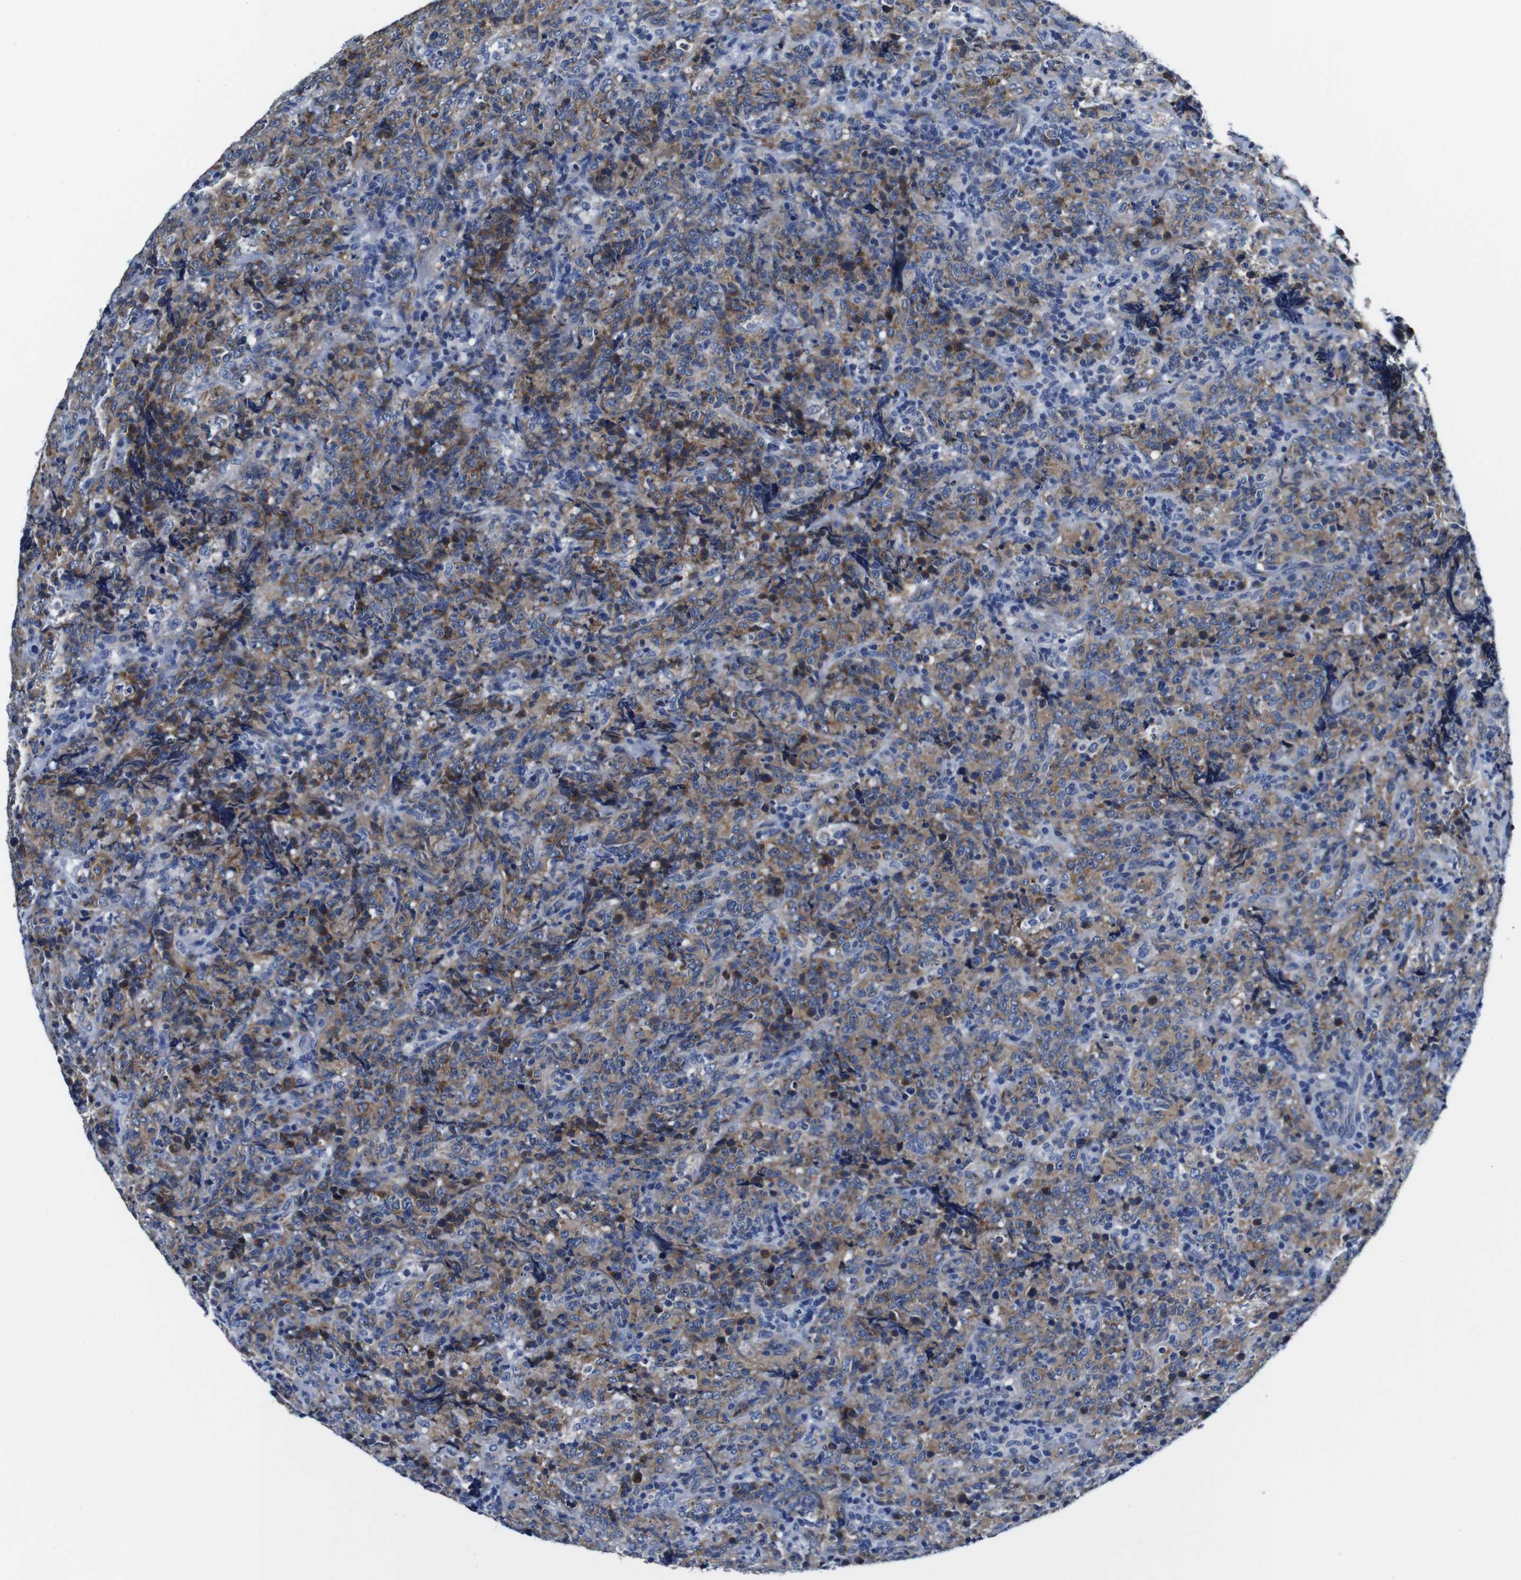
{"staining": {"intensity": "moderate", "quantity": ">75%", "location": "cytoplasmic/membranous"}, "tissue": "lymphoma", "cell_type": "Tumor cells", "image_type": "cancer", "snomed": [{"axis": "morphology", "description": "Malignant lymphoma, non-Hodgkin's type, High grade"}, {"axis": "topography", "description": "Tonsil"}], "caption": "An image showing moderate cytoplasmic/membranous expression in about >75% of tumor cells in high-grade malignant lymphoma, non-Hodgkin's type, as visualized by brown immunohistochemical staining.", "gene": "SNX19", "patient": {"sex": "female", "age": 36}}